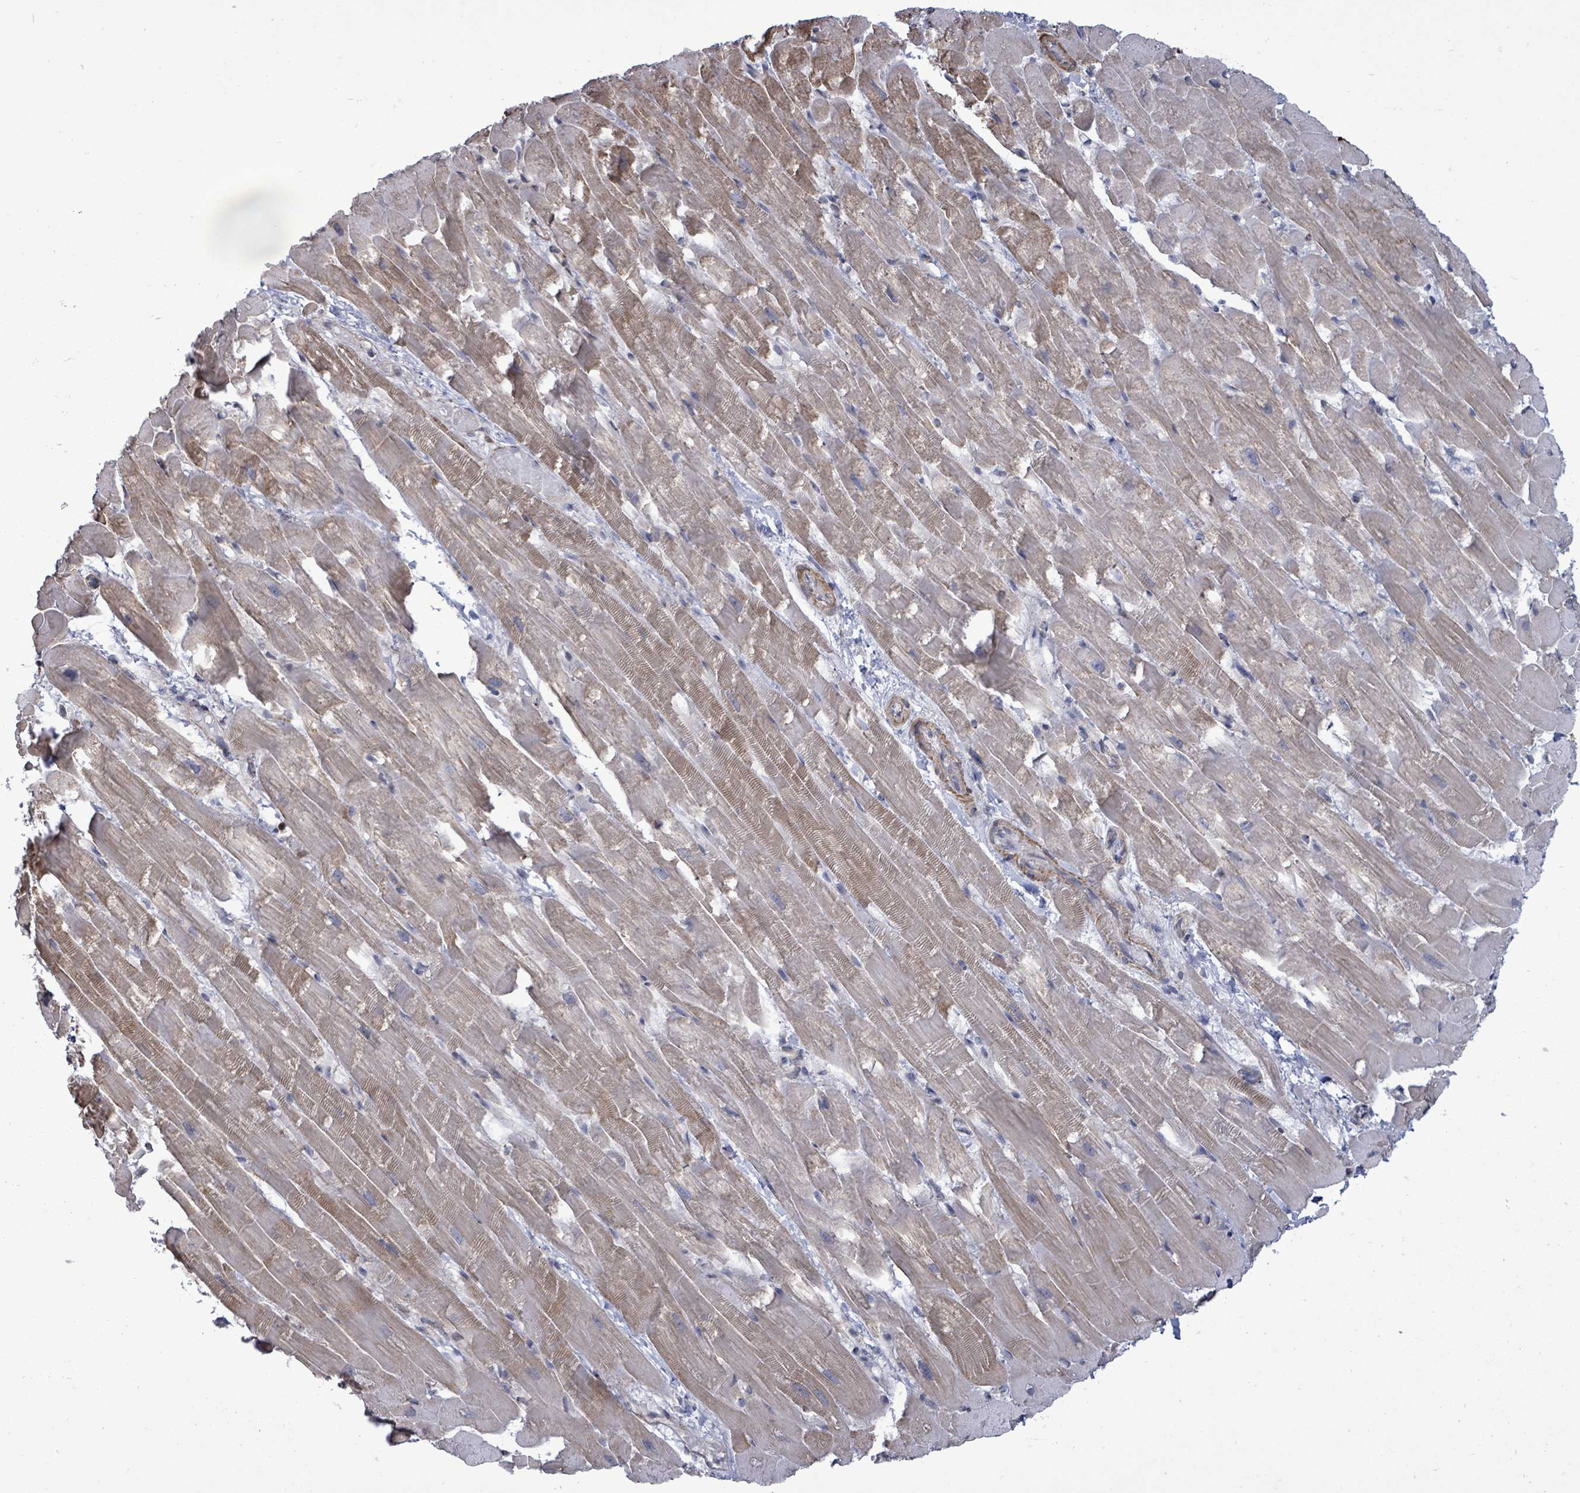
{"staining": {"intensity": "weak", "quantity": ">75%", "location": "cytoplasmic/membranous"}, "tissue": "heart muscle", "cell_type": "Cardiomyocytes", "image_type": "normal", "snomed": [{"axis": "morphology", "description": "Normal tissue, NOS"}, {"axis": "topography", "description": "Heart"}], "caption": "A photomicrograph showing weak cytoplasmic/membranous staining in approximately >75% of cardiomyocytes in normal heart muscle, as visualized by brown immunohistochemical staining.", "gene": "PAPSS1", "patient": {"sex": "male", "age": 37}}